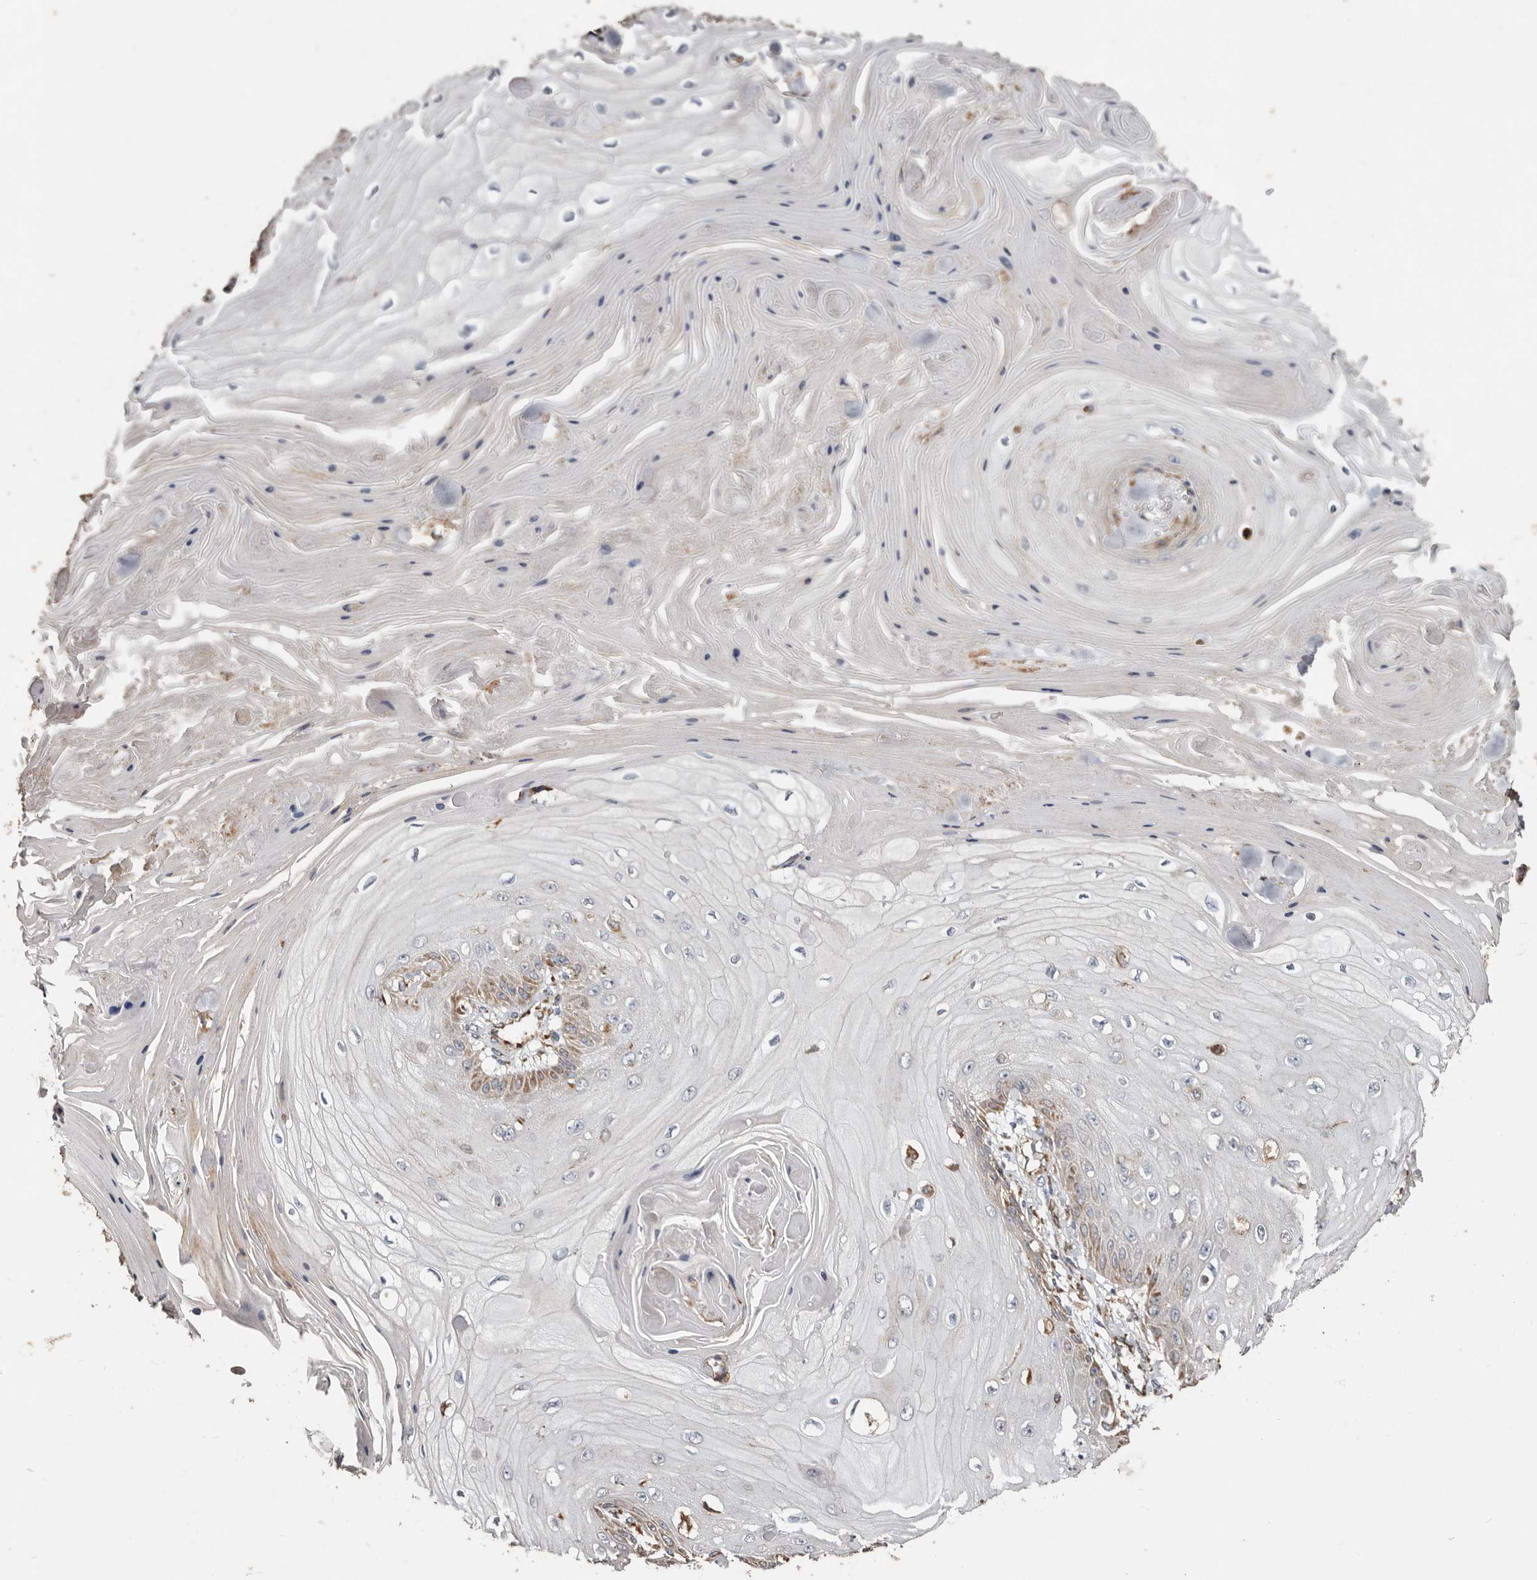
{"staining": {"intensity": "moderate", "quantity": "<25%", "location": "cytoplasmic/membranous"}, "tissue": "skin cancer", "cell_type": "Tumor cells", "image_type": "cancer", "snomed": [{"axis": "morphology", "description": "Squamous cell carcinoma, NOS"}, {"axis": "topography", "description": "Skin"}], "caption": "Immunohistochemistry (IHC) image of neoplastic tissue: skin cancer (squamous cell carcinoma) stained using IHC displays low levels of moderate protein expression localized specifically in the cytoplasmic/membranous of tumor cells, appearing as a cytoplasmic/membranous brown color.", "gene": "OSGIN2", "patient": {"sex": "male", "age": 74}}